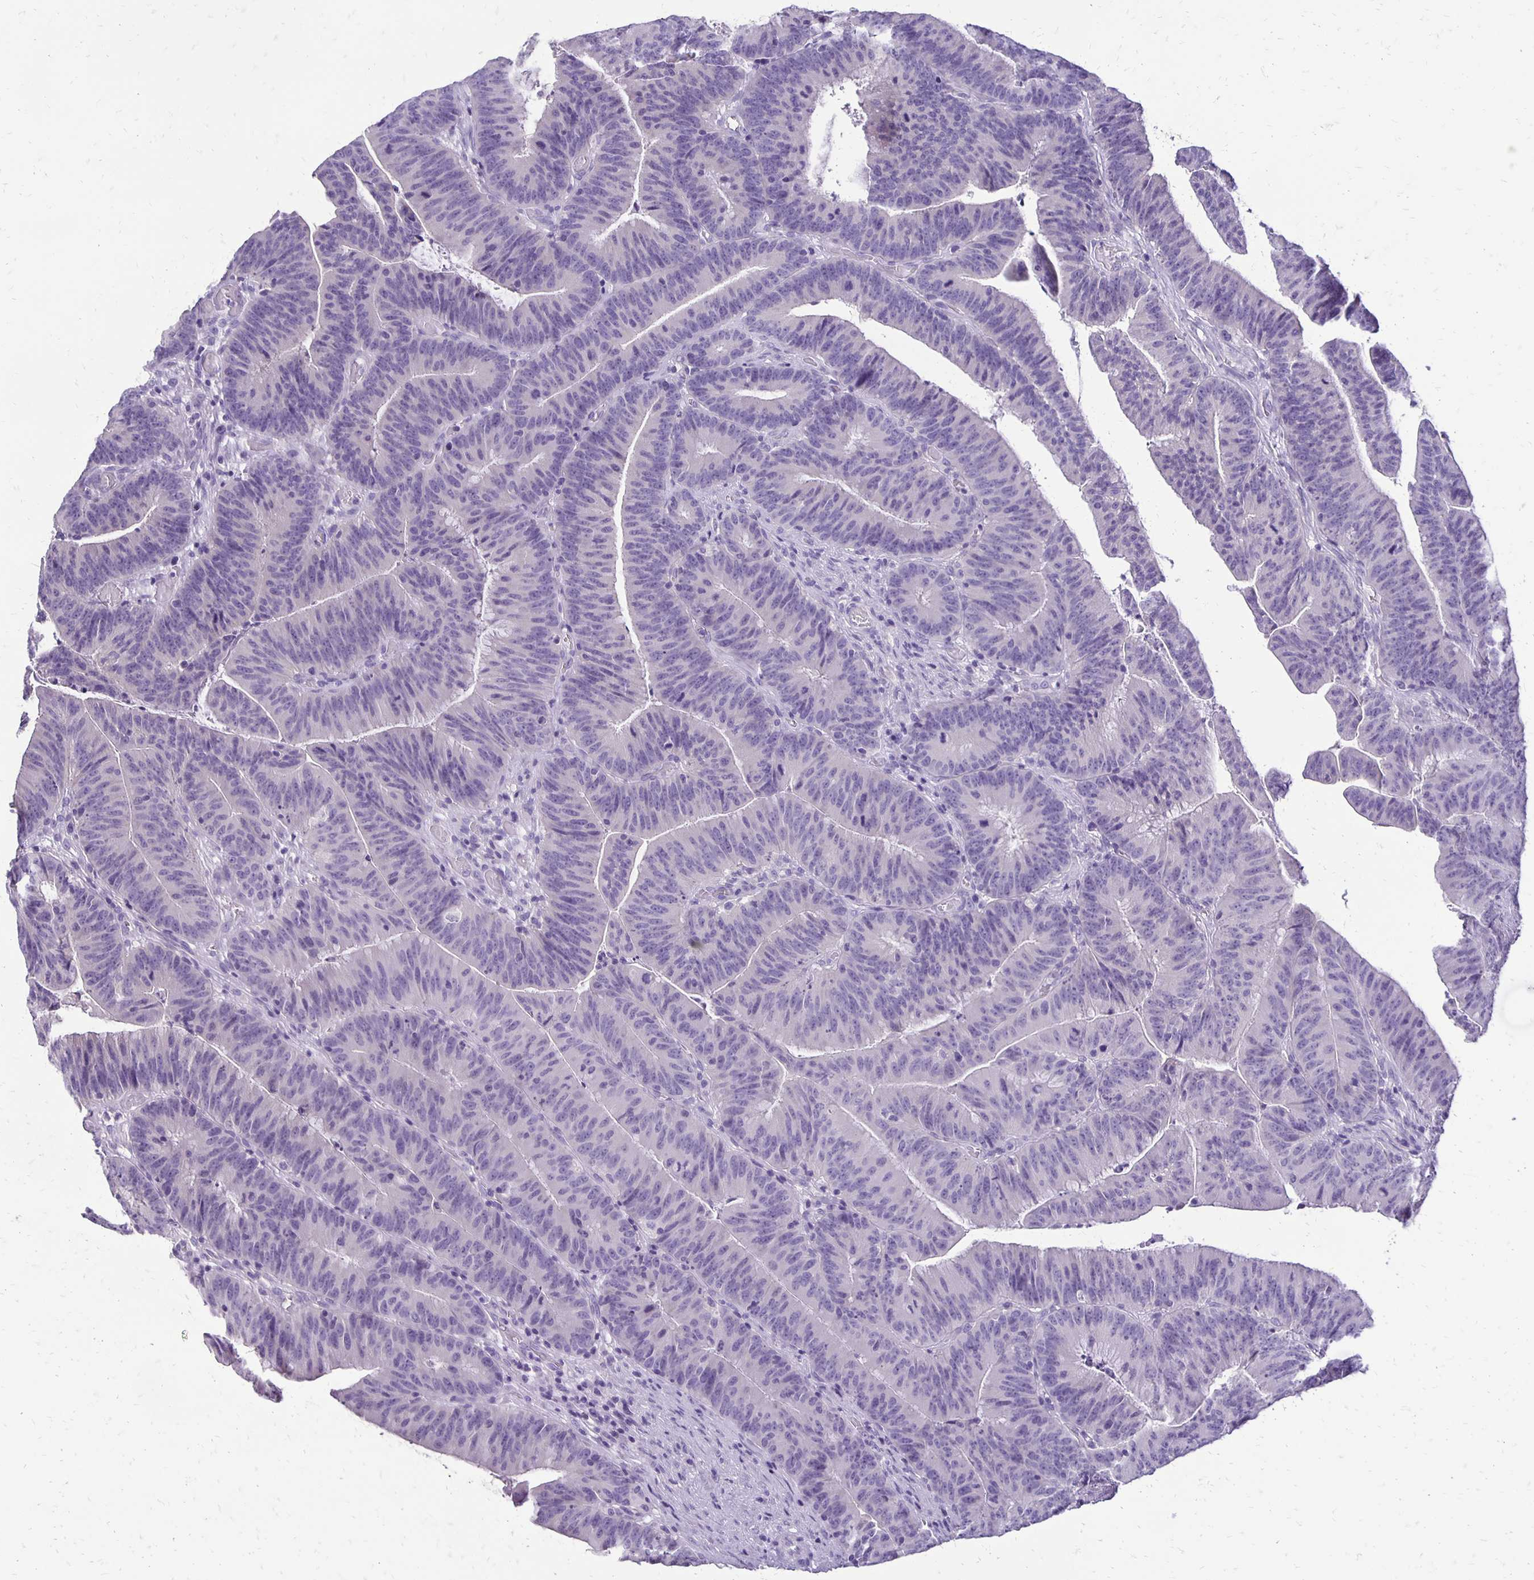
{"staining": {"intensity": "negative", "quantity": "none", "location": "none"}, "tissue": "colorectal cancer", "cell_type": "Tumor cells", "image_type": "cancer", "snomed": [{"axis": "morphology", "description": "Adenocarcinoma, NOS"}, {"axis": "topography", "description": "Colon"}], "caption": "A high-resolution image shows immunohistochemistry (IHC) staining of colorectal adenocarcinoma, which demonstrates no significant staining in tumor cells.", "gene": "ANKRD45", "patient": {"sex": "female", "age": 78}}